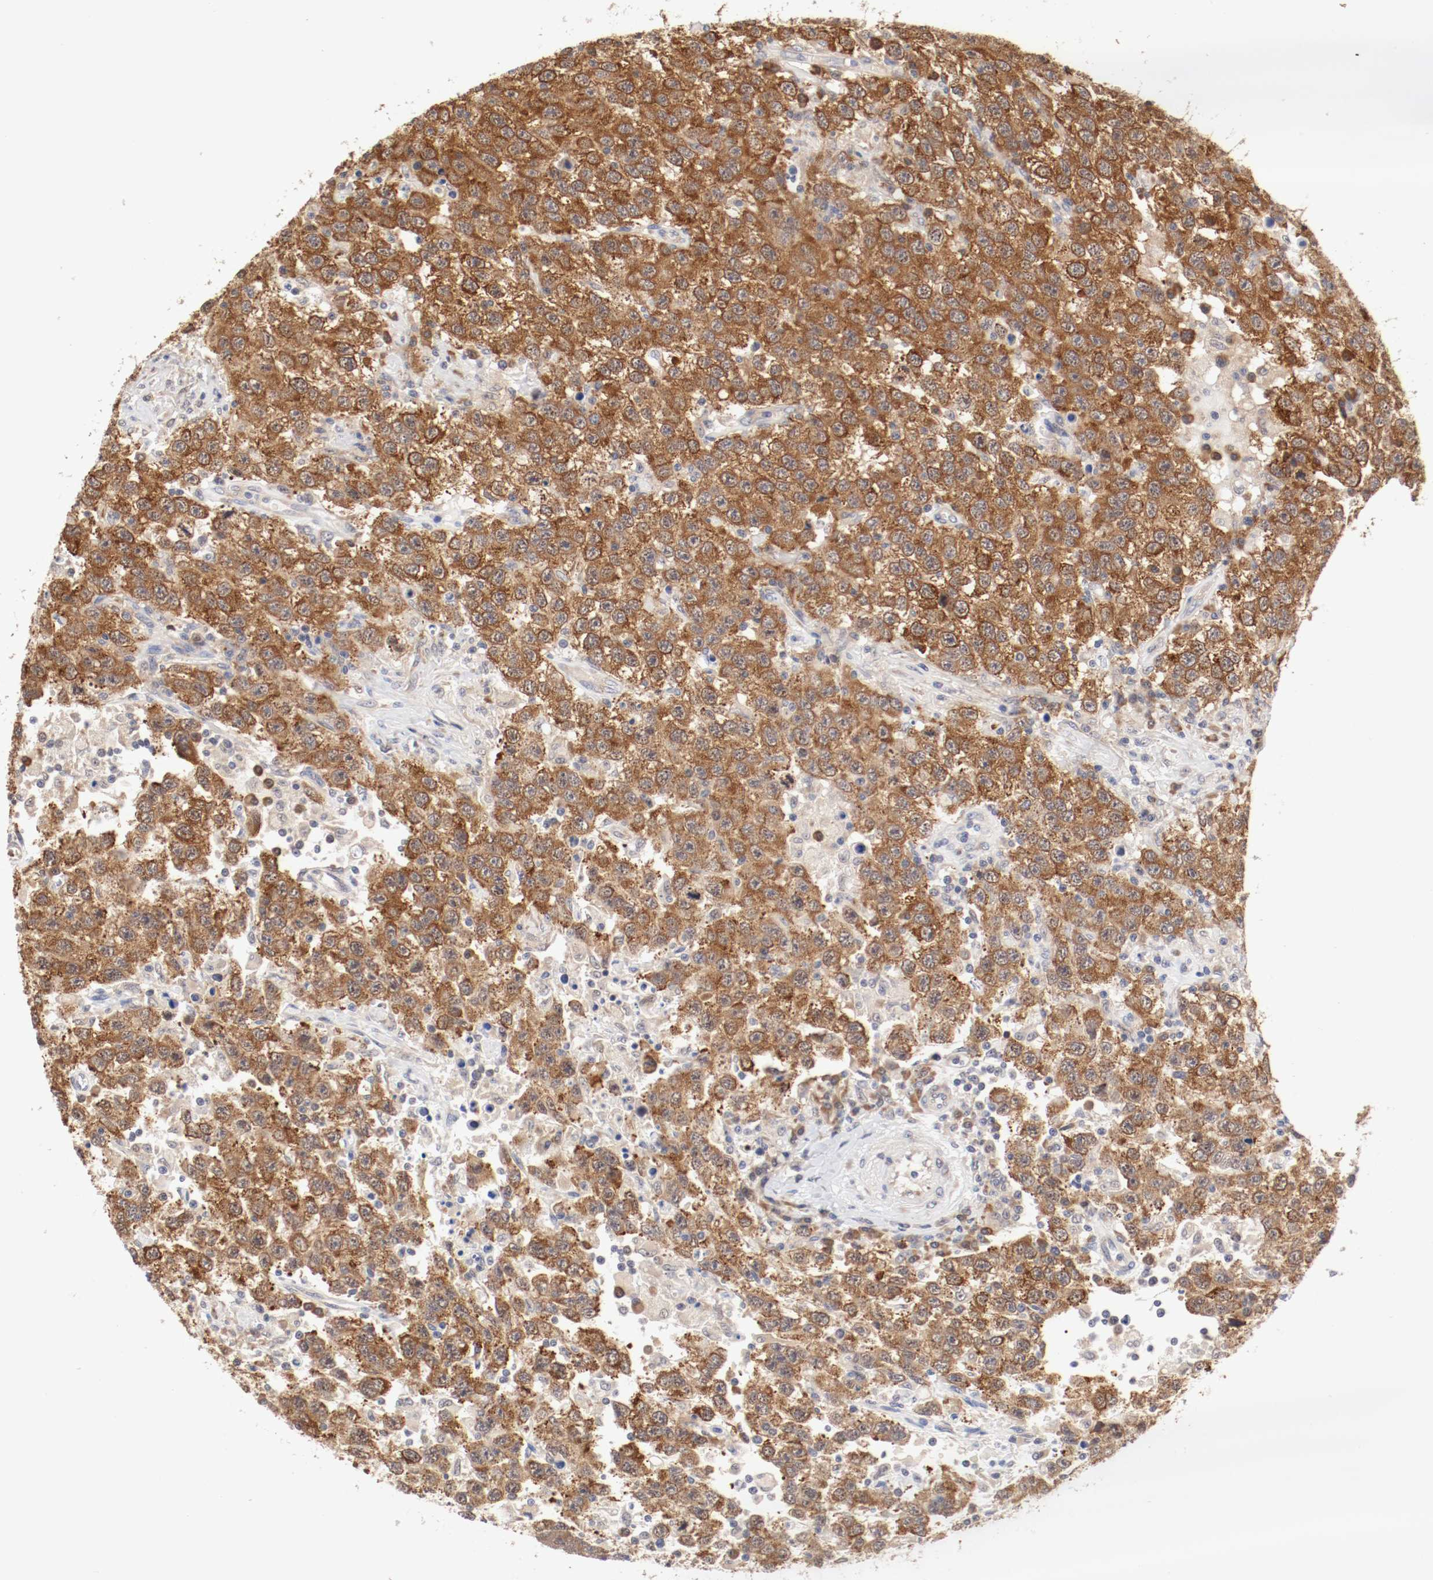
{"staining": {"intensity": "strong", "quantity": ">75%", "location": "cytoplasmic/membranous"}, "tissue": "testis cancer", "cell_type": "Tumor cells", "image_type": "cancer", "snomed": [{"axis": "morphology", "description": "Seminoma, NOS"}, {"axis": "topography", "description": "Testis"}], "caption": "Seminoma (testis) tissue displays strong cytoplasmic/membranous positivity in approximately >75% of tumor cells, visualized by immunohistochemistry. (Brightfield microscopy of DAB IHC at high magnification).", "gene": "FKBP3", "patient": {"sex": "male", "age": 41}}